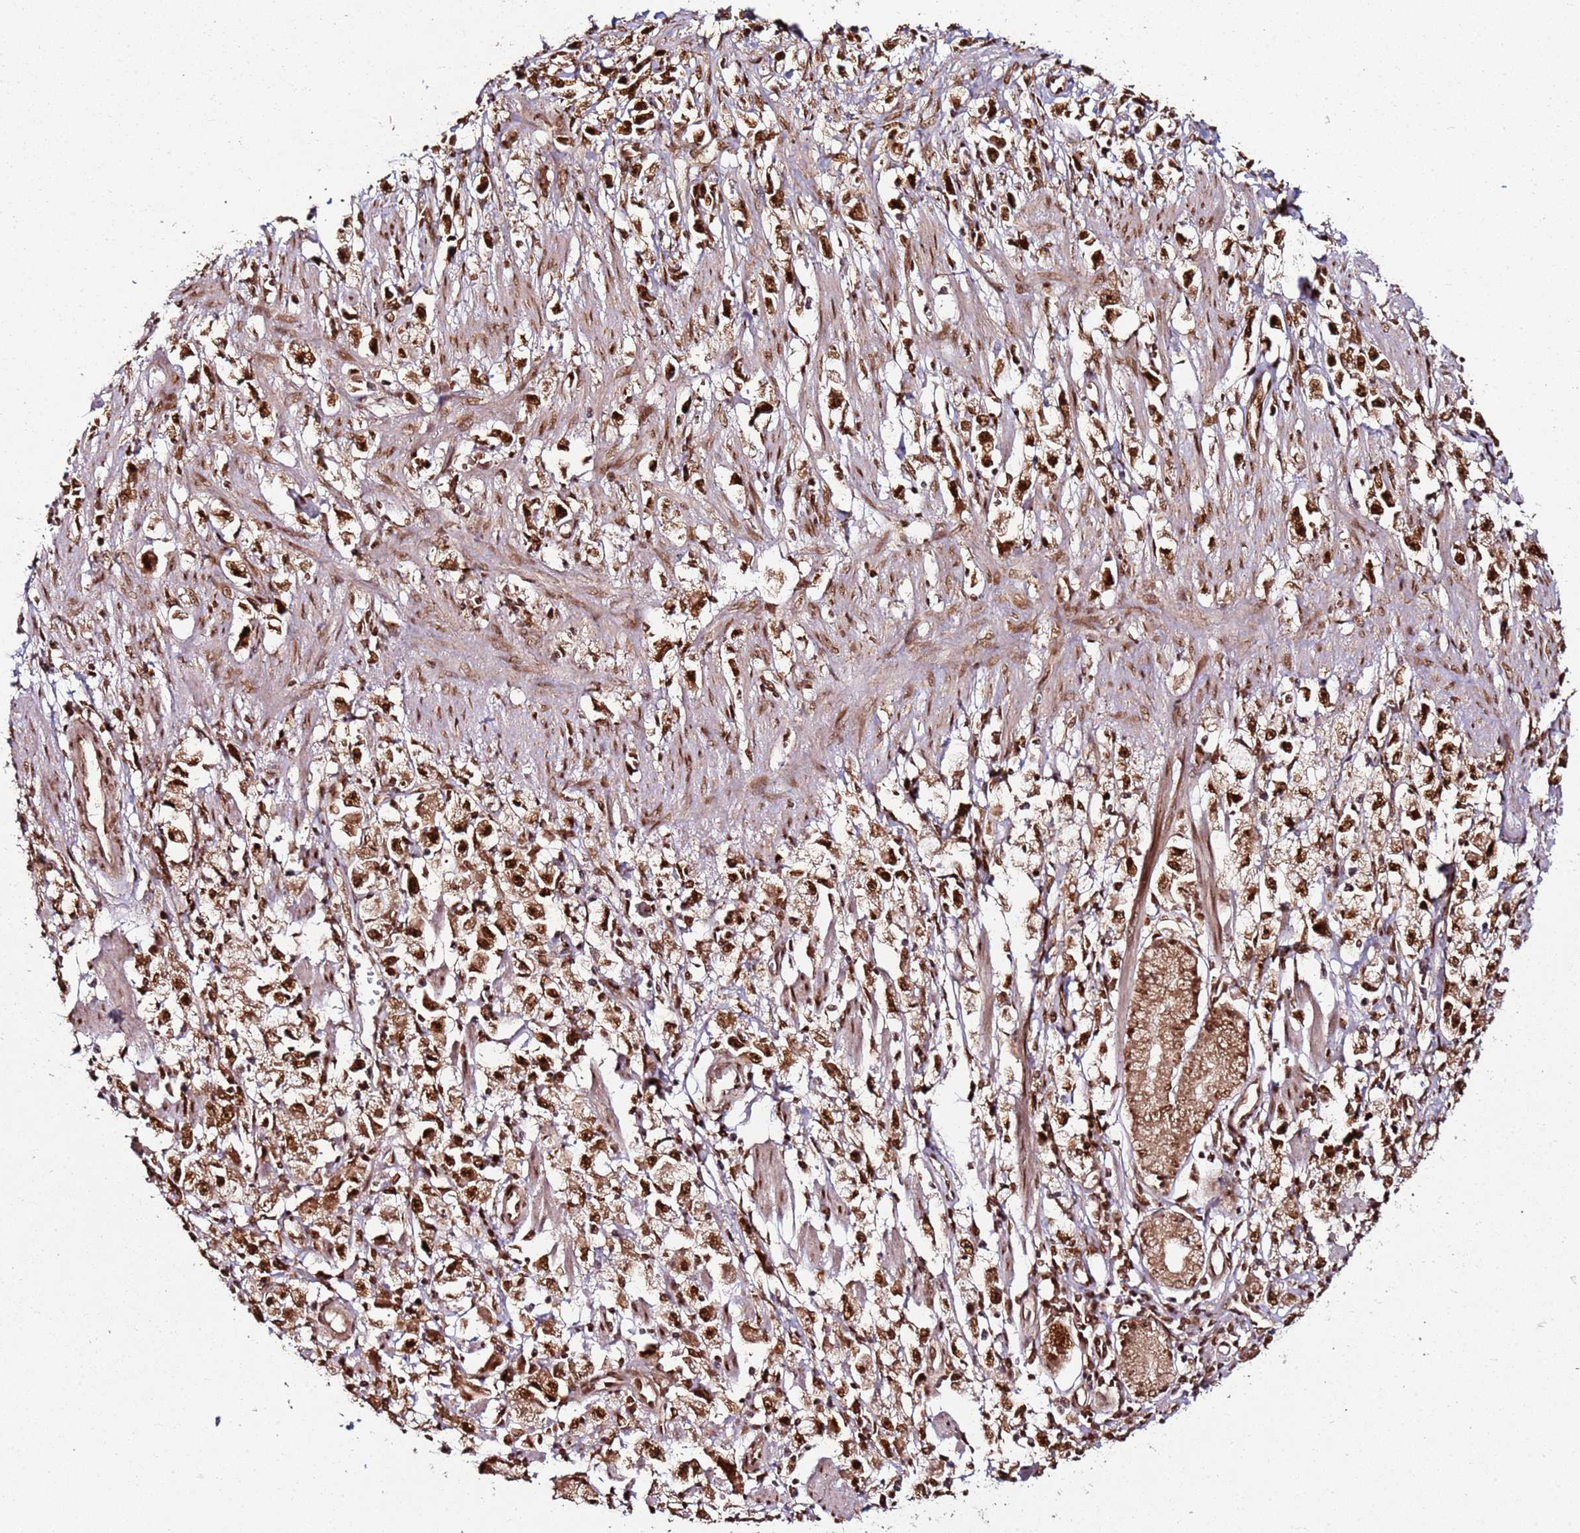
{"staining": {"intensity": "strong", "quantity": ">75%", "location": "nuclear"}, "tissue": "stomach cancer", "cell_type": "Tumor cells", "image_type": "cancer", "snomed": [{"axis": "morphology", "description": "Adenocarcinoma, NOS"}, {"axis": "topography", "description": "Stomach"}], "caption": "Human stomach cancer stained with a protein marker demonstrates strong staining in tumor cells.", "gene": "XRN2", "patient": {"sex": "female", "age": 59}}